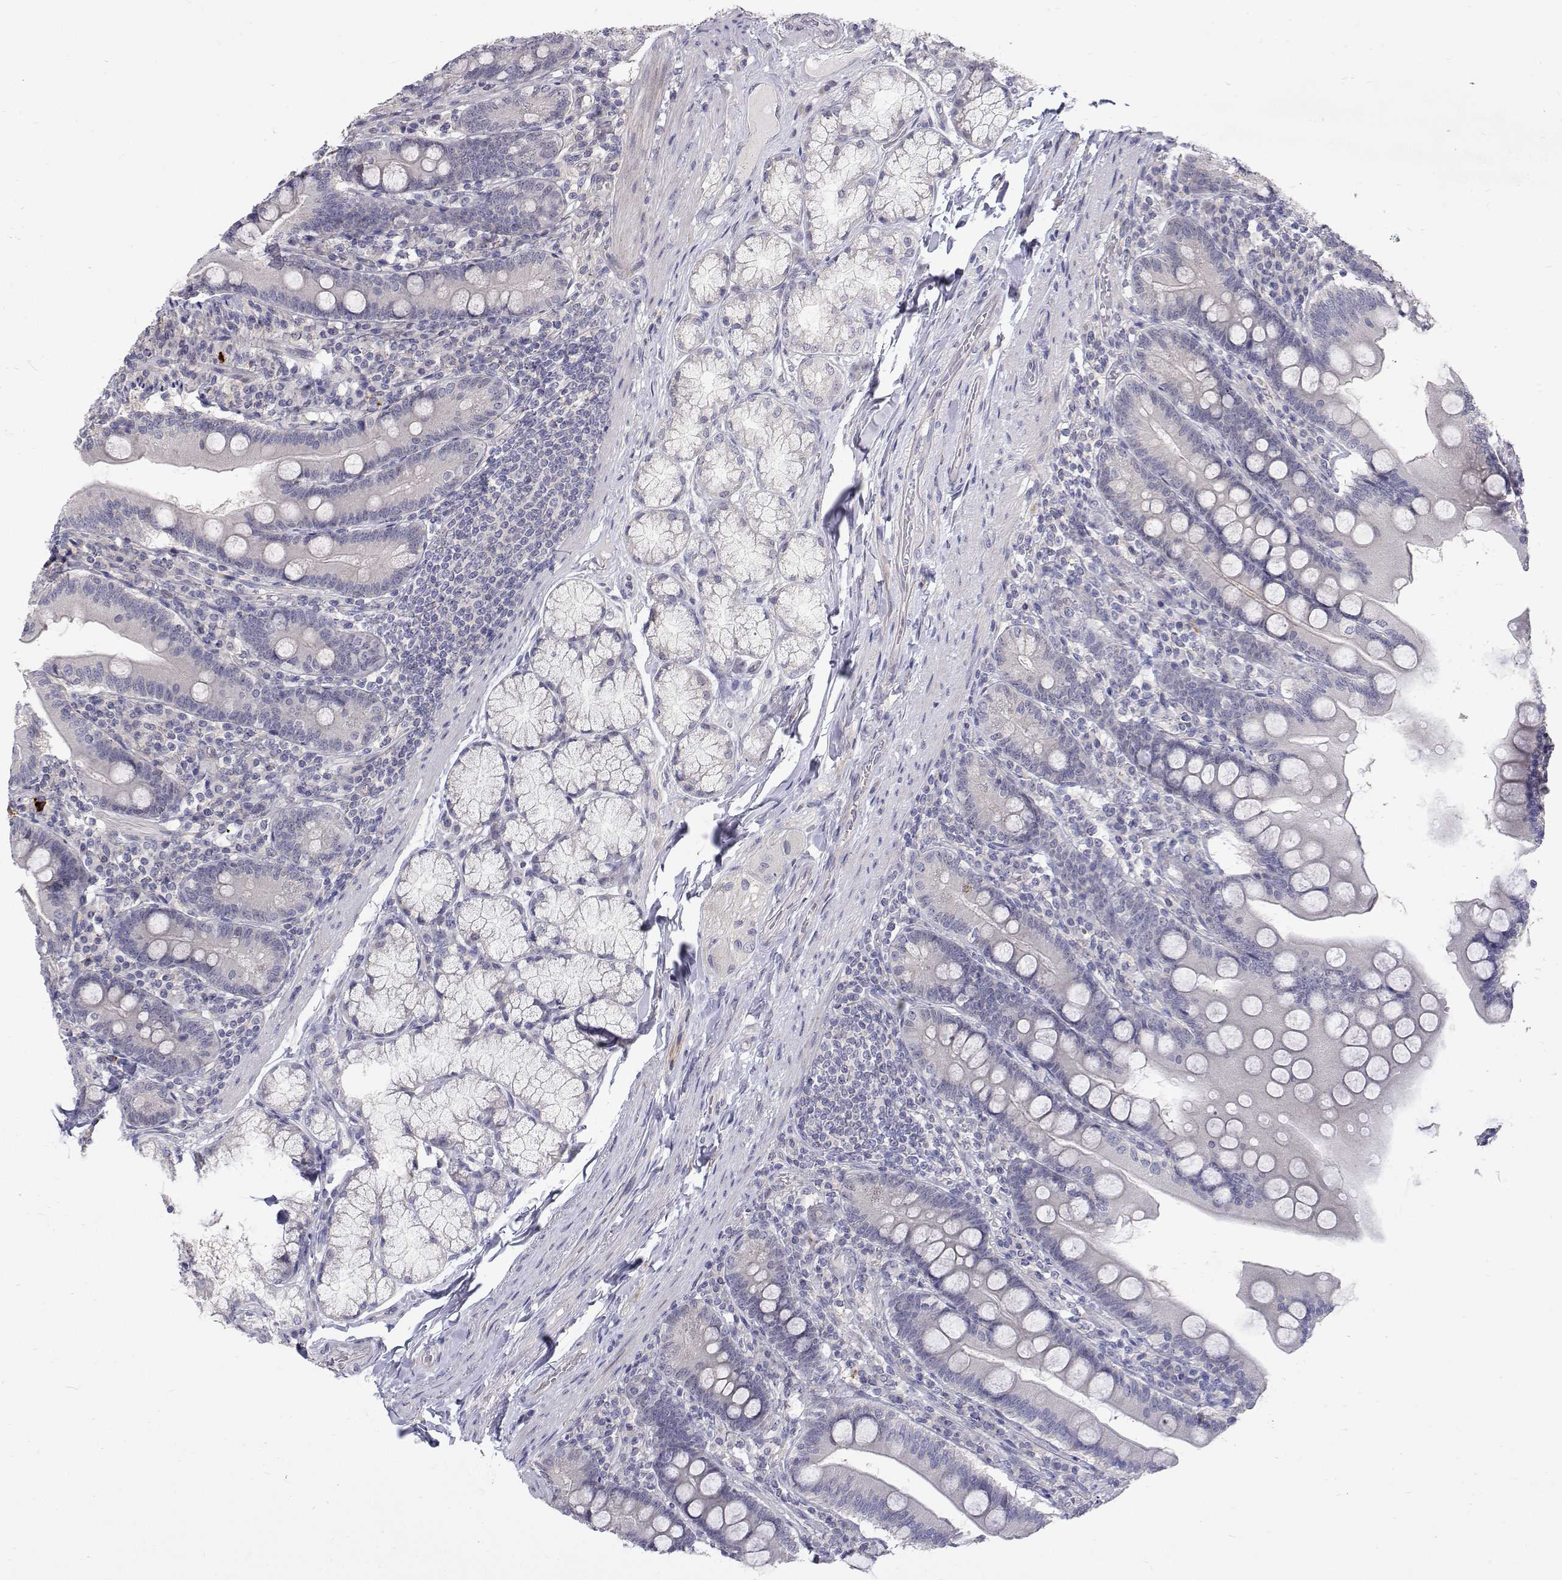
{"staining": {"intensity": "negative", "quantity": "none", "location": "none"}, "tissue": "duodenum", "cell_type": "Glandular cells", "image_type": "normal", "snomed": [{"axis": "morphology", "description": "Normal tissue, NOS"}, {"axis": "topography", "description": "Duodenum"}], "caption": "Duodenum was stained to show a protein in brown. There is no significant positivity in glandular cells. Brightfield microscopy of IHC stained with DAB (3,3'-diaminobenzidine) (brown) and hematoxylin (blue), captured at high magnification.", "gene": "MYPN", "patient": {"sex": "female", "age": 67}}